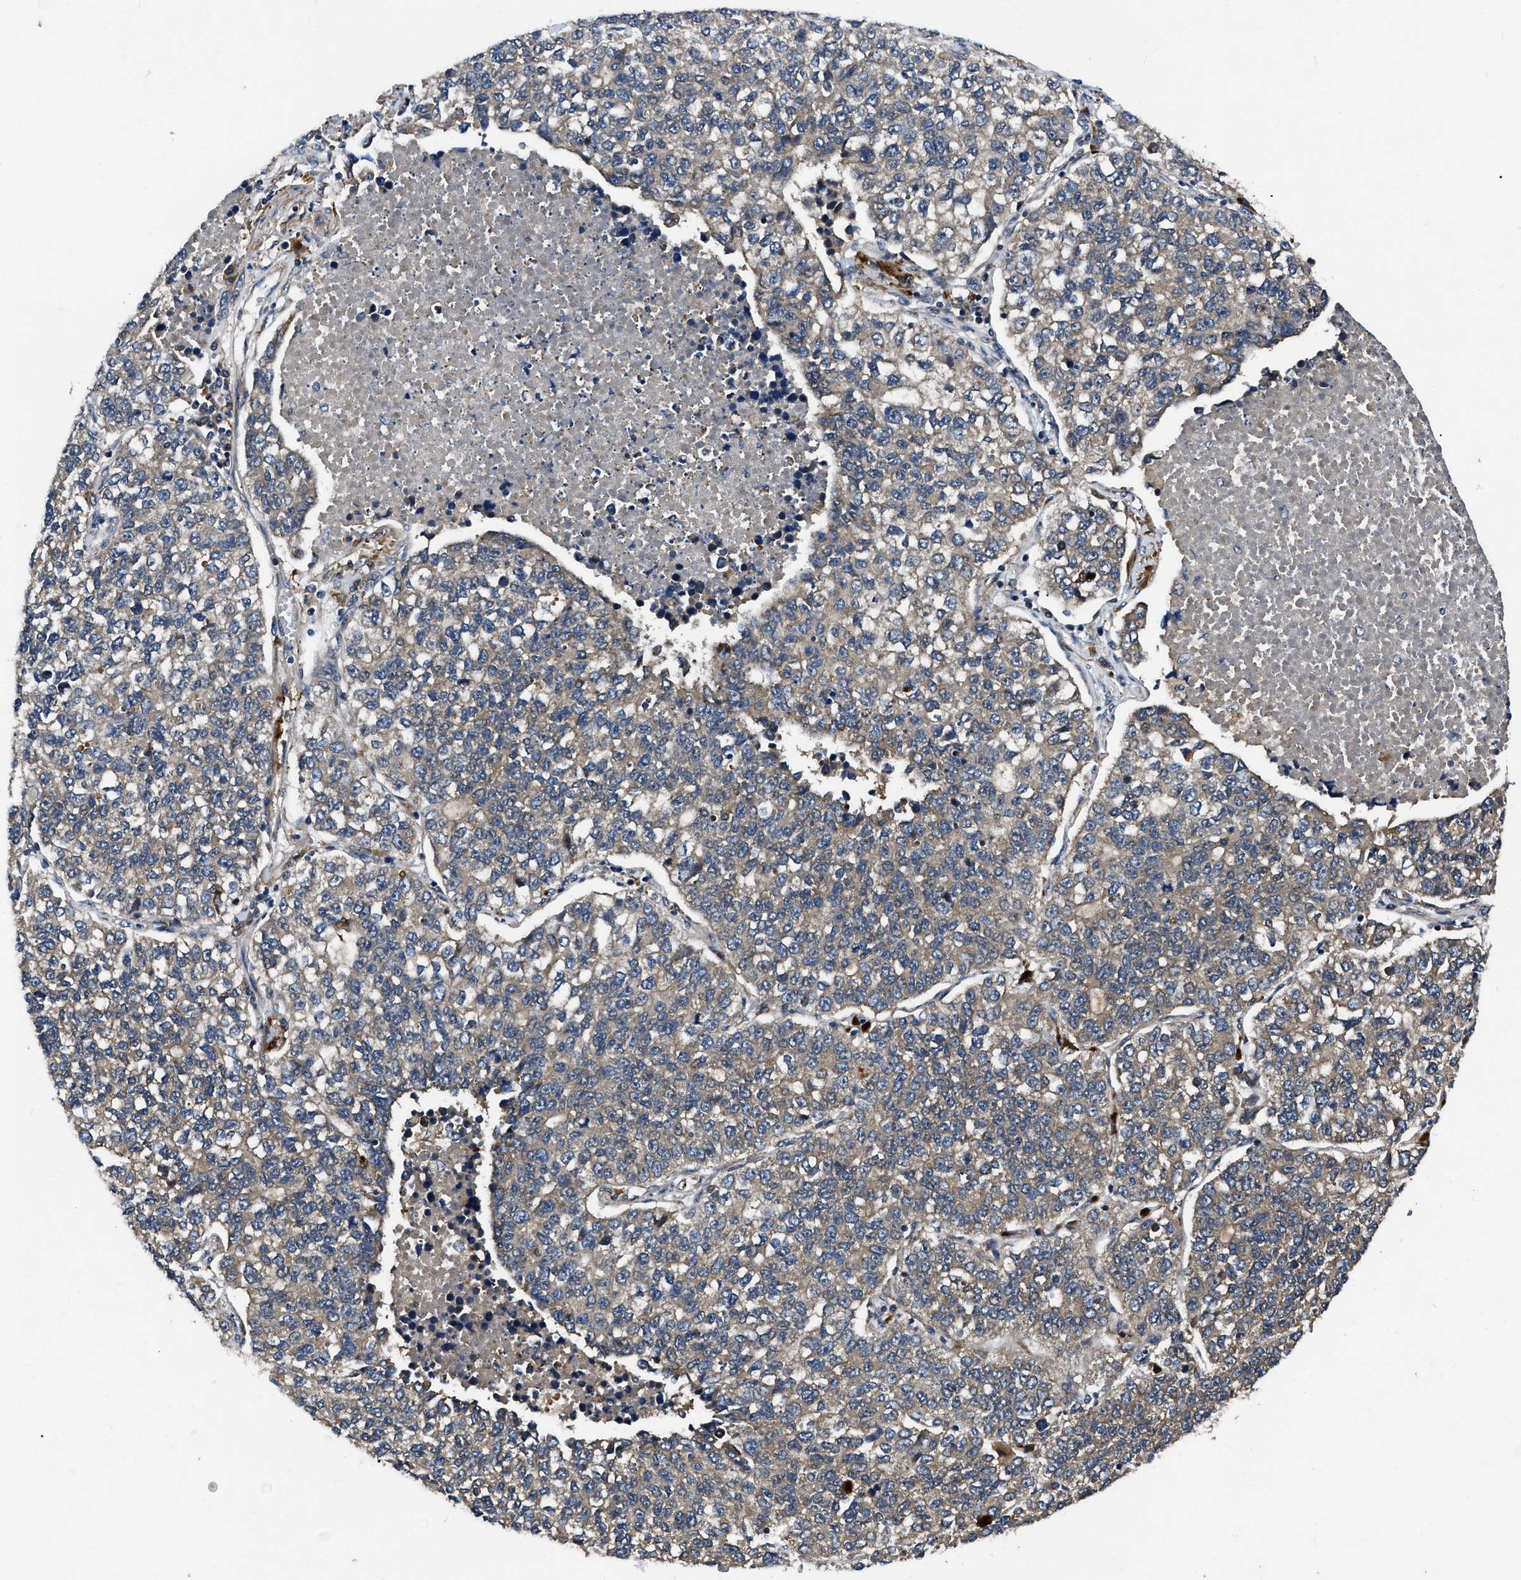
{"staining": {"intensity": "weak", "quantity": "25%-75%", "location": "cytoplasmic/membranous"}, "tissue": "lung cancer", "cell_type": "Tumor cells", "image_type": "cancer", "snomed": [{"axis": "morphology", "description": "Adenocarcinoma, NOS"}, {"axis": "topography", "description": "Lung"}], "caption": "Human adenocarcinoma (lung) stained with a protein marker exhibits weak staining in tumor cells.", "gene": "PPWD1", "patient": {"sex": "male", "age": 49}}